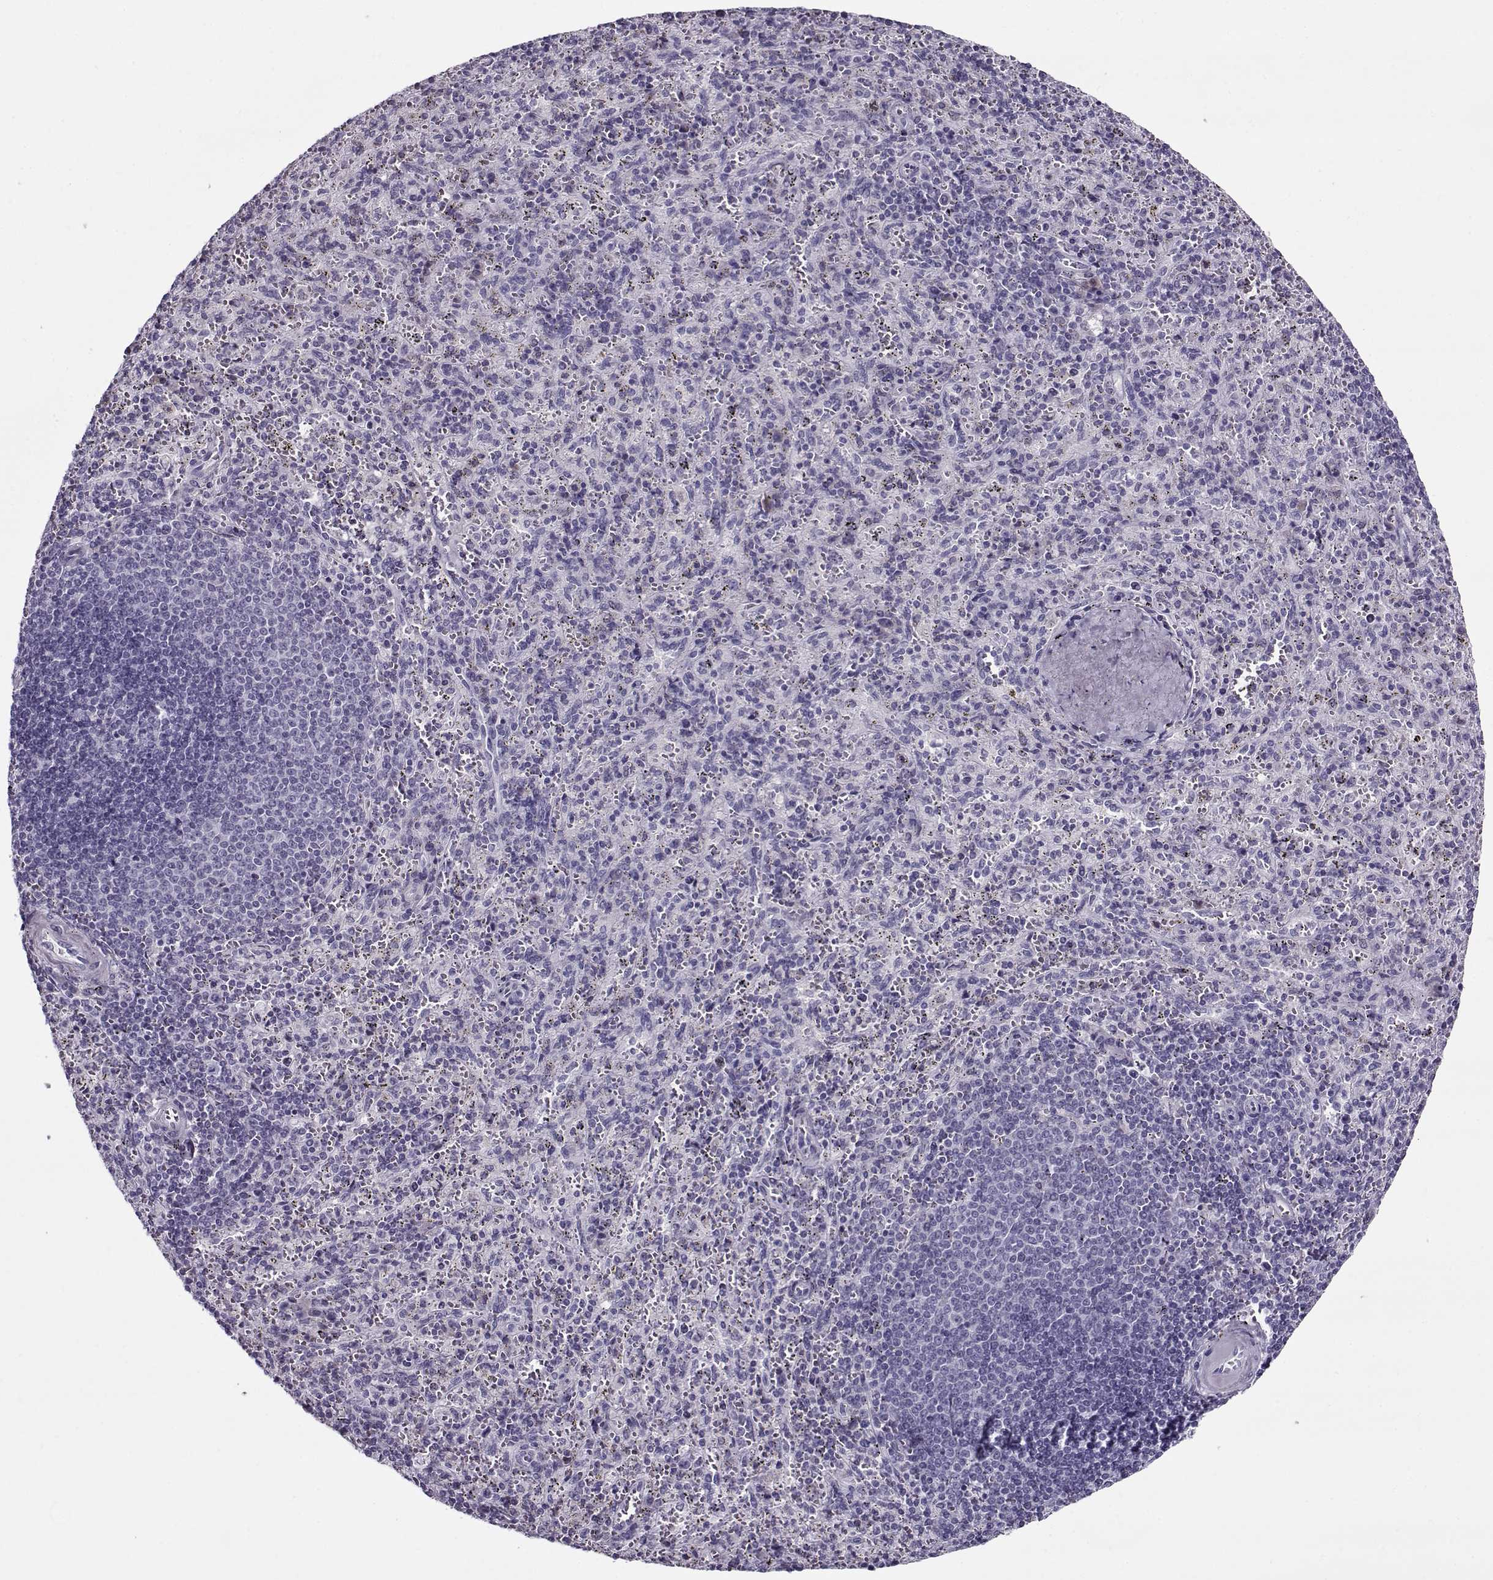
{"staining": {"intensity": "negative", "quantity": "none", "location": "none"}, "tissue": "spleen", "cell_type": "Cells in red pulp", "image_type": "normal", "snomed": [{"axis": "morphology", "description": "Normal tissue, NOS"}, {"axis": "topography", "description": "Spleen"}], "caption": "IHC photomicrograph of benign spleen: human spleen stained with DAB (3,3'-diaminobenzidine) reveals no significant protein staining in cells in red pulp.", "gene": "GAGE10", "patient": {"sex": "male", "age": 57}}